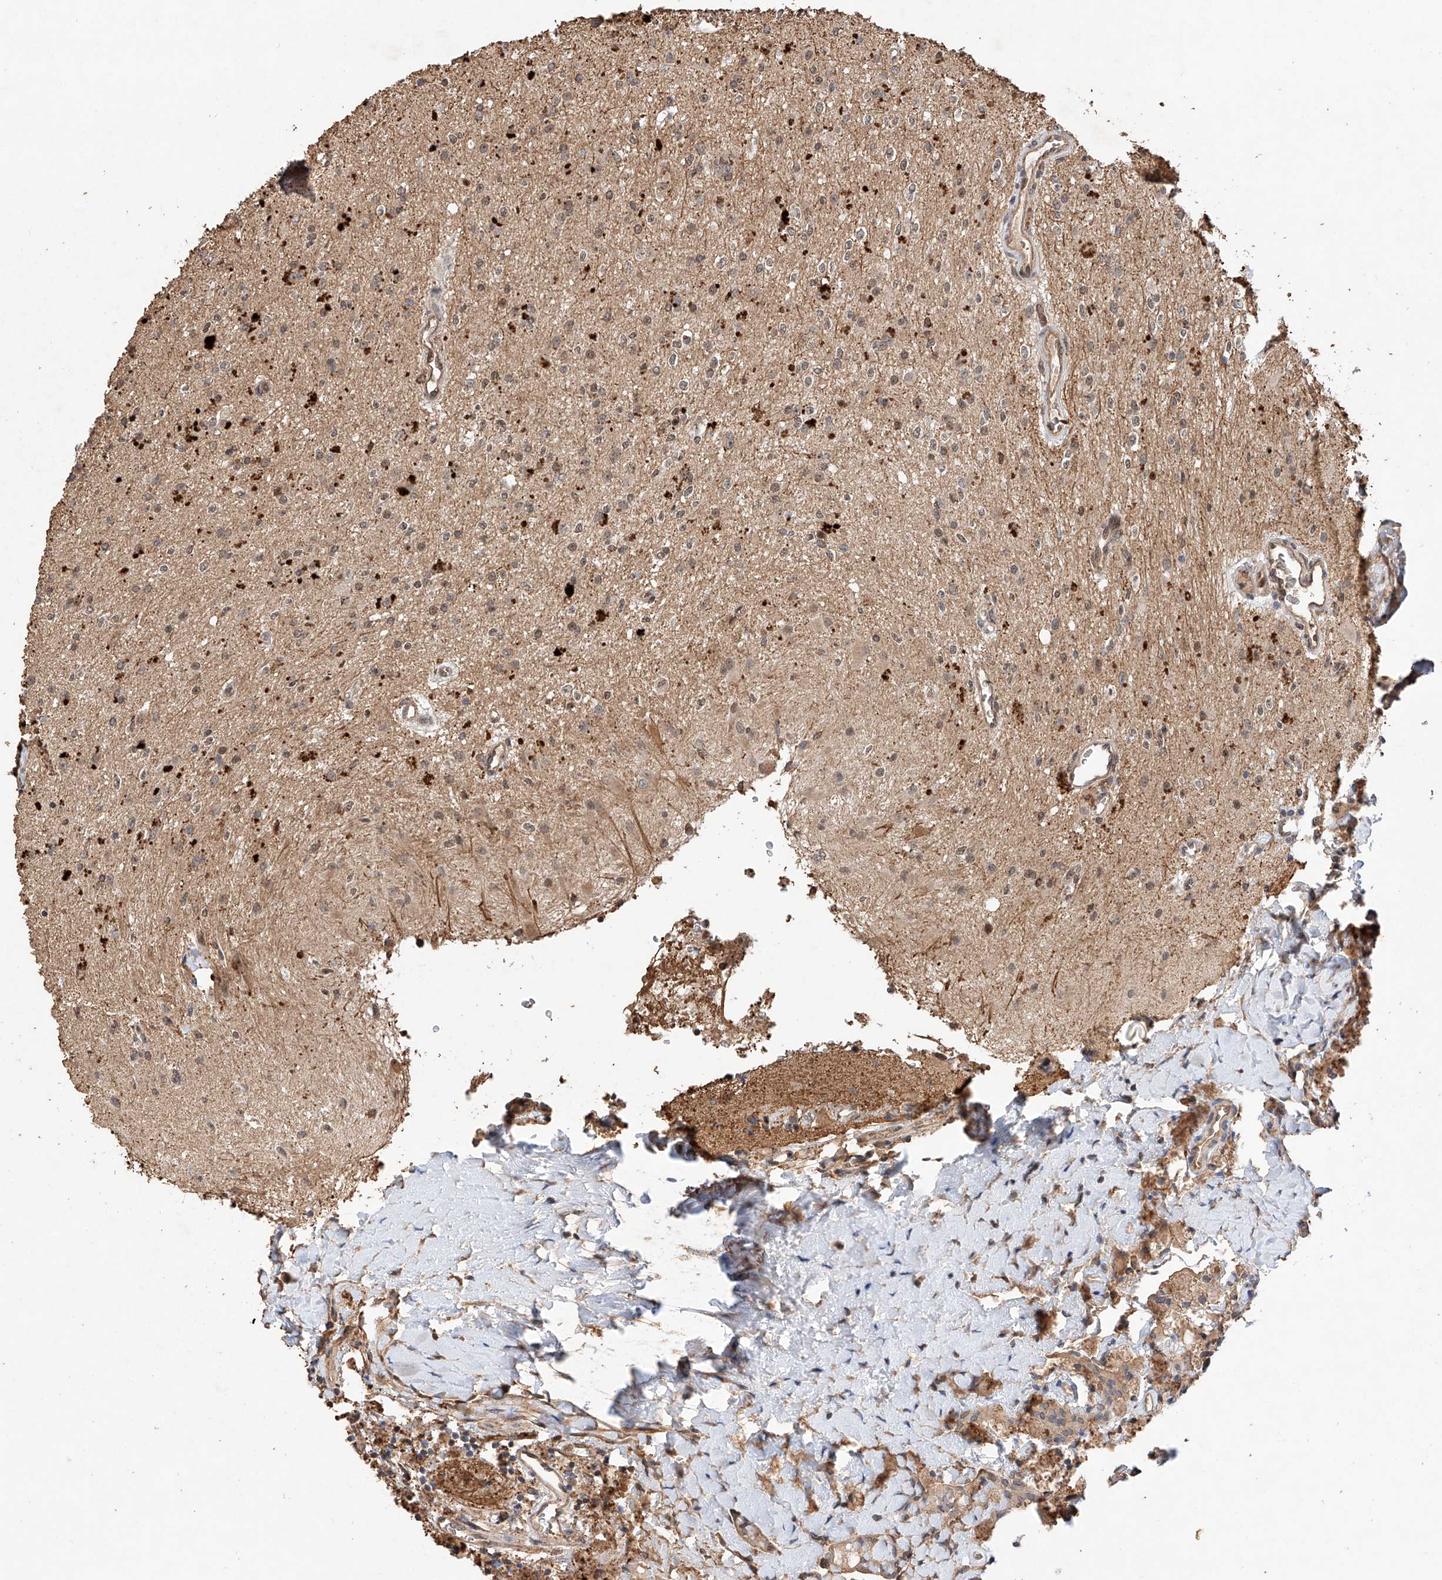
{"staining": {"intensity": "moderate", "quantity": "<25%", "location": "nuclear"}, "tissue": "glioma", "cell_type": "Tumor cells", "image_type": "cancer", "snomed": [{"axis": "morphology", "description": "Glioma, malignant, High grade"}, {"axis": "topography", "description": "Brain"}], "caption": "High-magnification brightfield microscopy of malignant glioma (high-grade) stained with DAB (brown) and counterstained with hematoxylin (blue). tumor cells exhibit moderate nuclear expression is identified in approximately<25% of cells.", "gene": "RILPL2", "patient": {"sex": "male", "age": 34}}